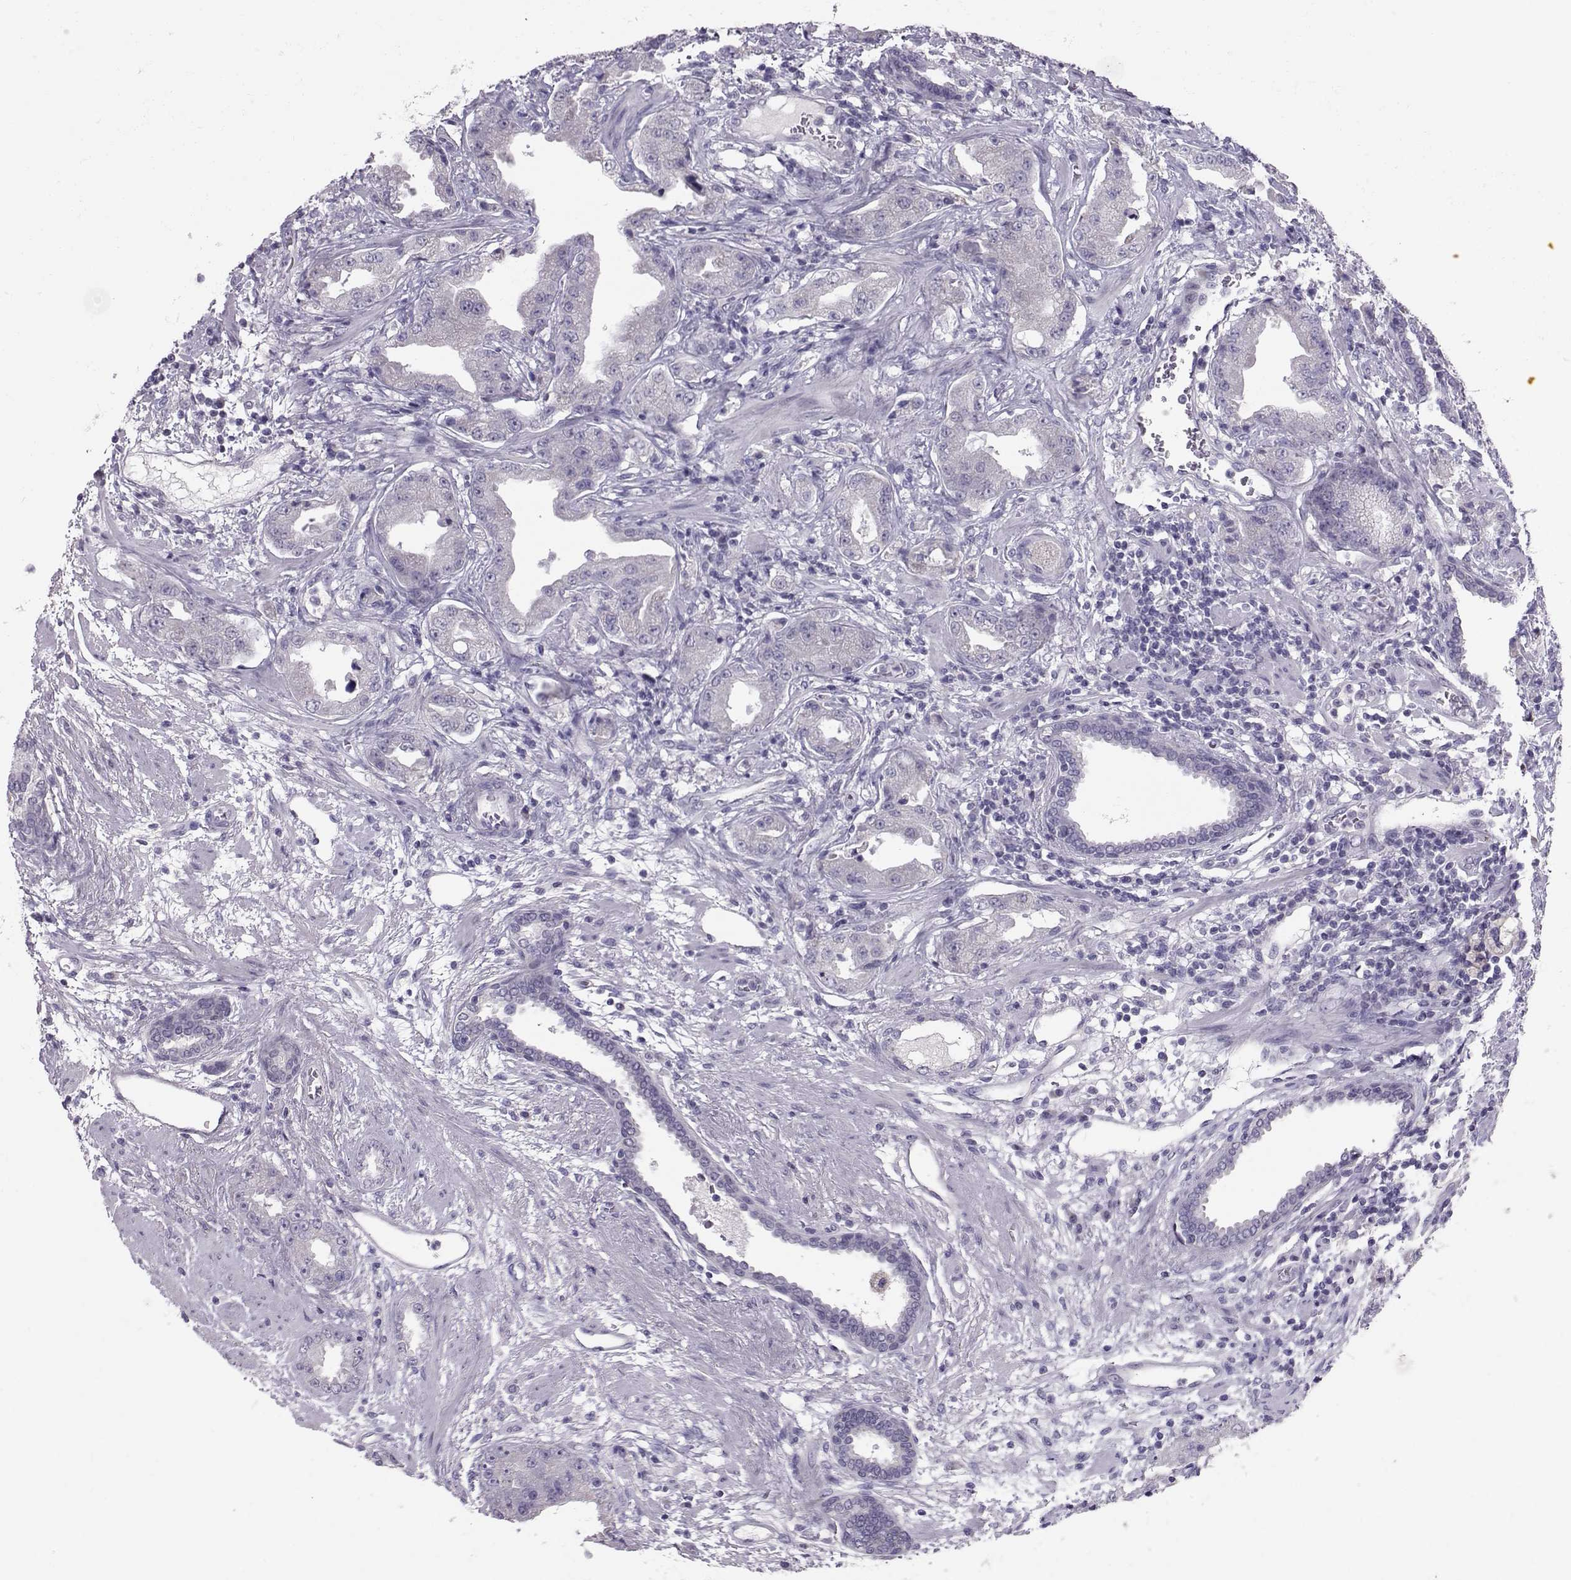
{"staining": {"intensity": "negative", "quantity": "none", "location": "none"}, "tissue": "prostate cancer", "cell_type": "Tumor cells", "image_type": "cancer", "snomed": [{"axis": "morphology", "description": "Adenocarcinoma, Low grade"}, {"axis": "topography", "description": "Prostate"}], "caption": "An immunohistochemistry (IHC) image of prostate low-grade adenocarcinoma is shown. There is no staining in tumor cells of prostate low-grade adenocarcinoma.", "gene": "DNAAF1", "patient": {"sex": "male", "age": 62}}